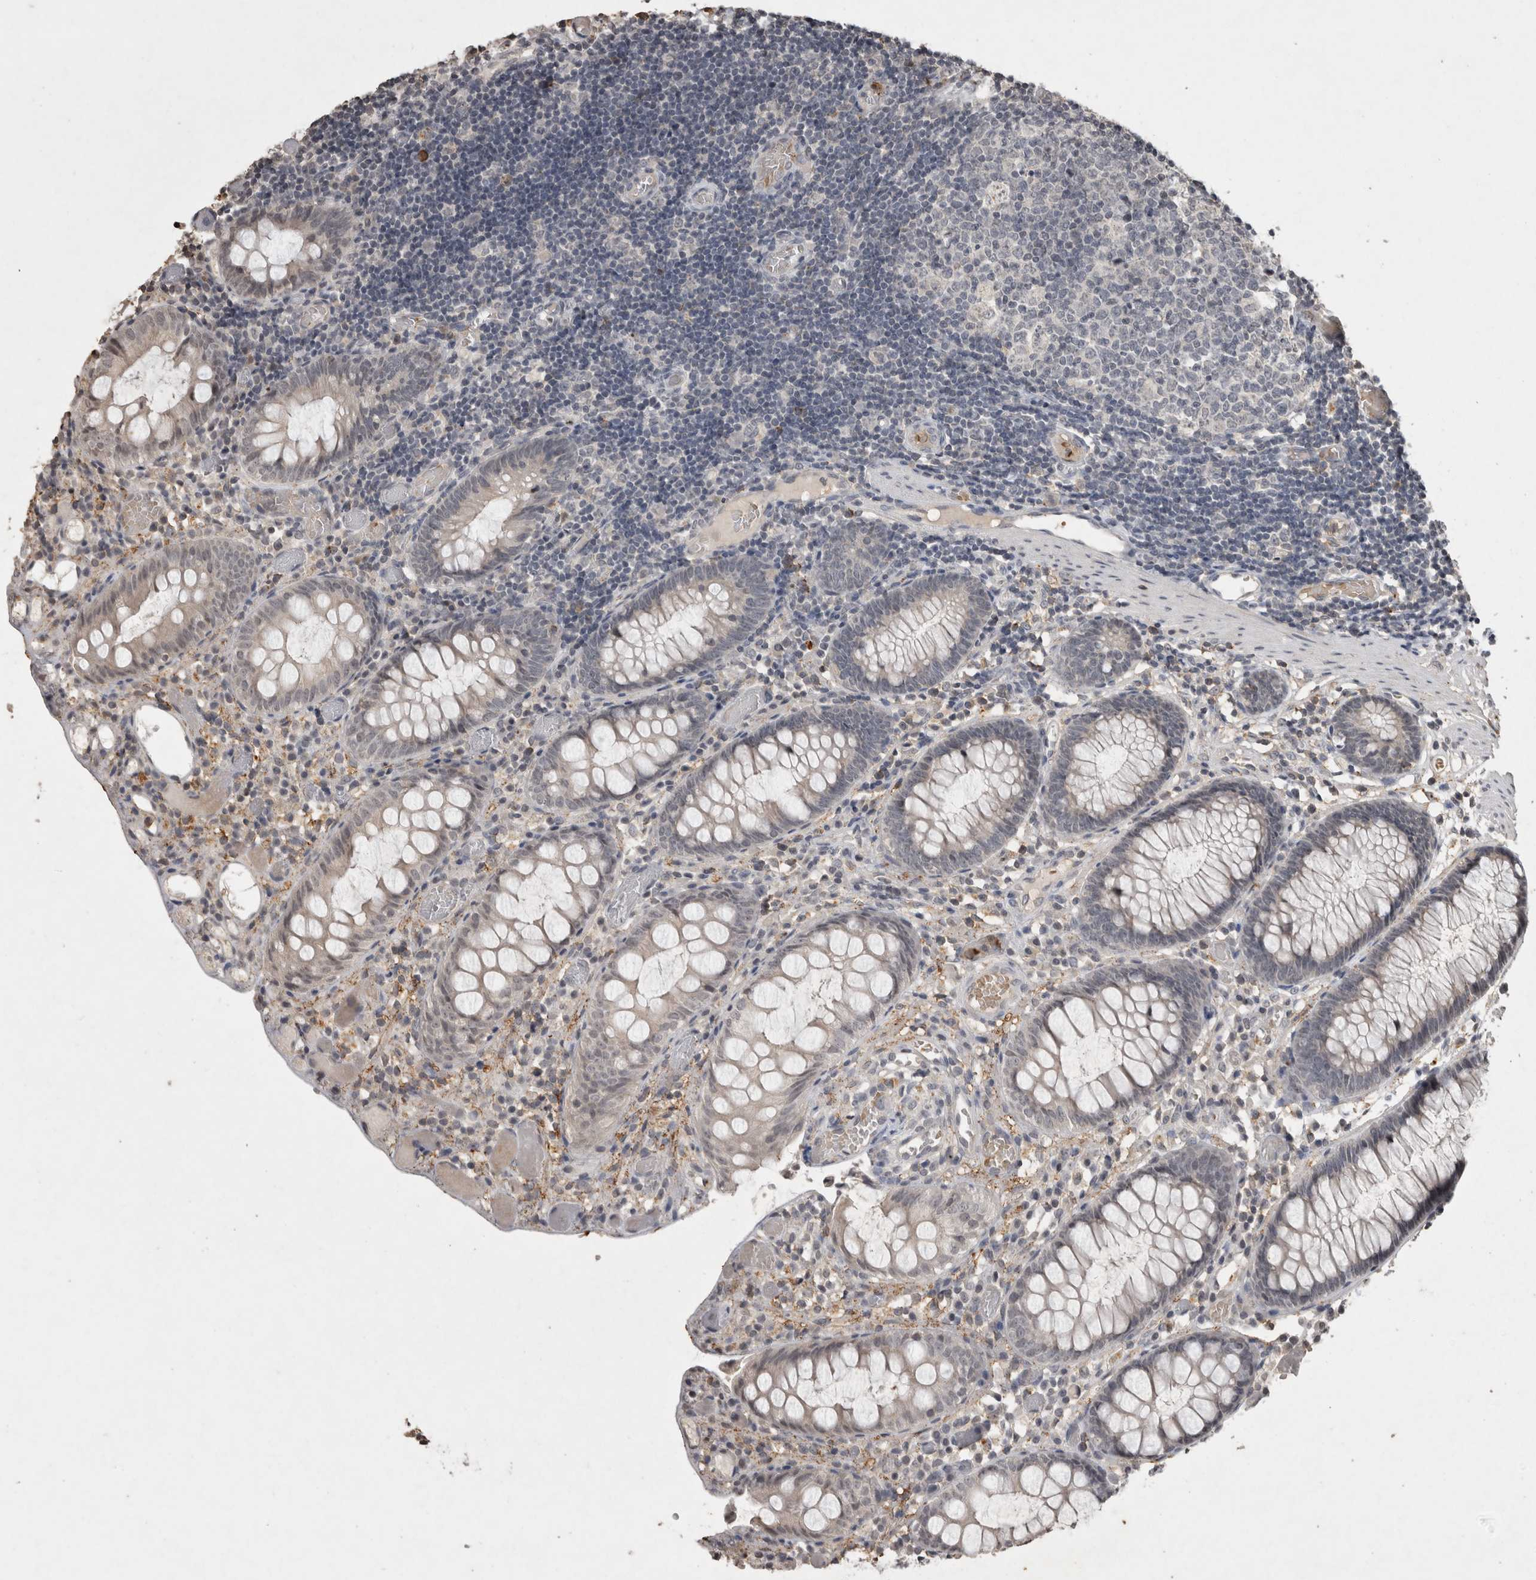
{"staining": {"intensity": "negative", "quantity": "none", "location": "none"}, "tissue": "colon", "cell_type": "Endothelial cells", "image_type": "normal", "snomed": [{"axis": "morphology", "description": "Normal tissue, NOS"}, {"axis": "topography", "description": "Colon"}], "caption": "There is no significant expression in endothelial cells of colon. (Immunohistochemistry, brightfield microscopy, high magnification).", "gene": "HRK", "patient": {"sex": "male", "age": 14}}